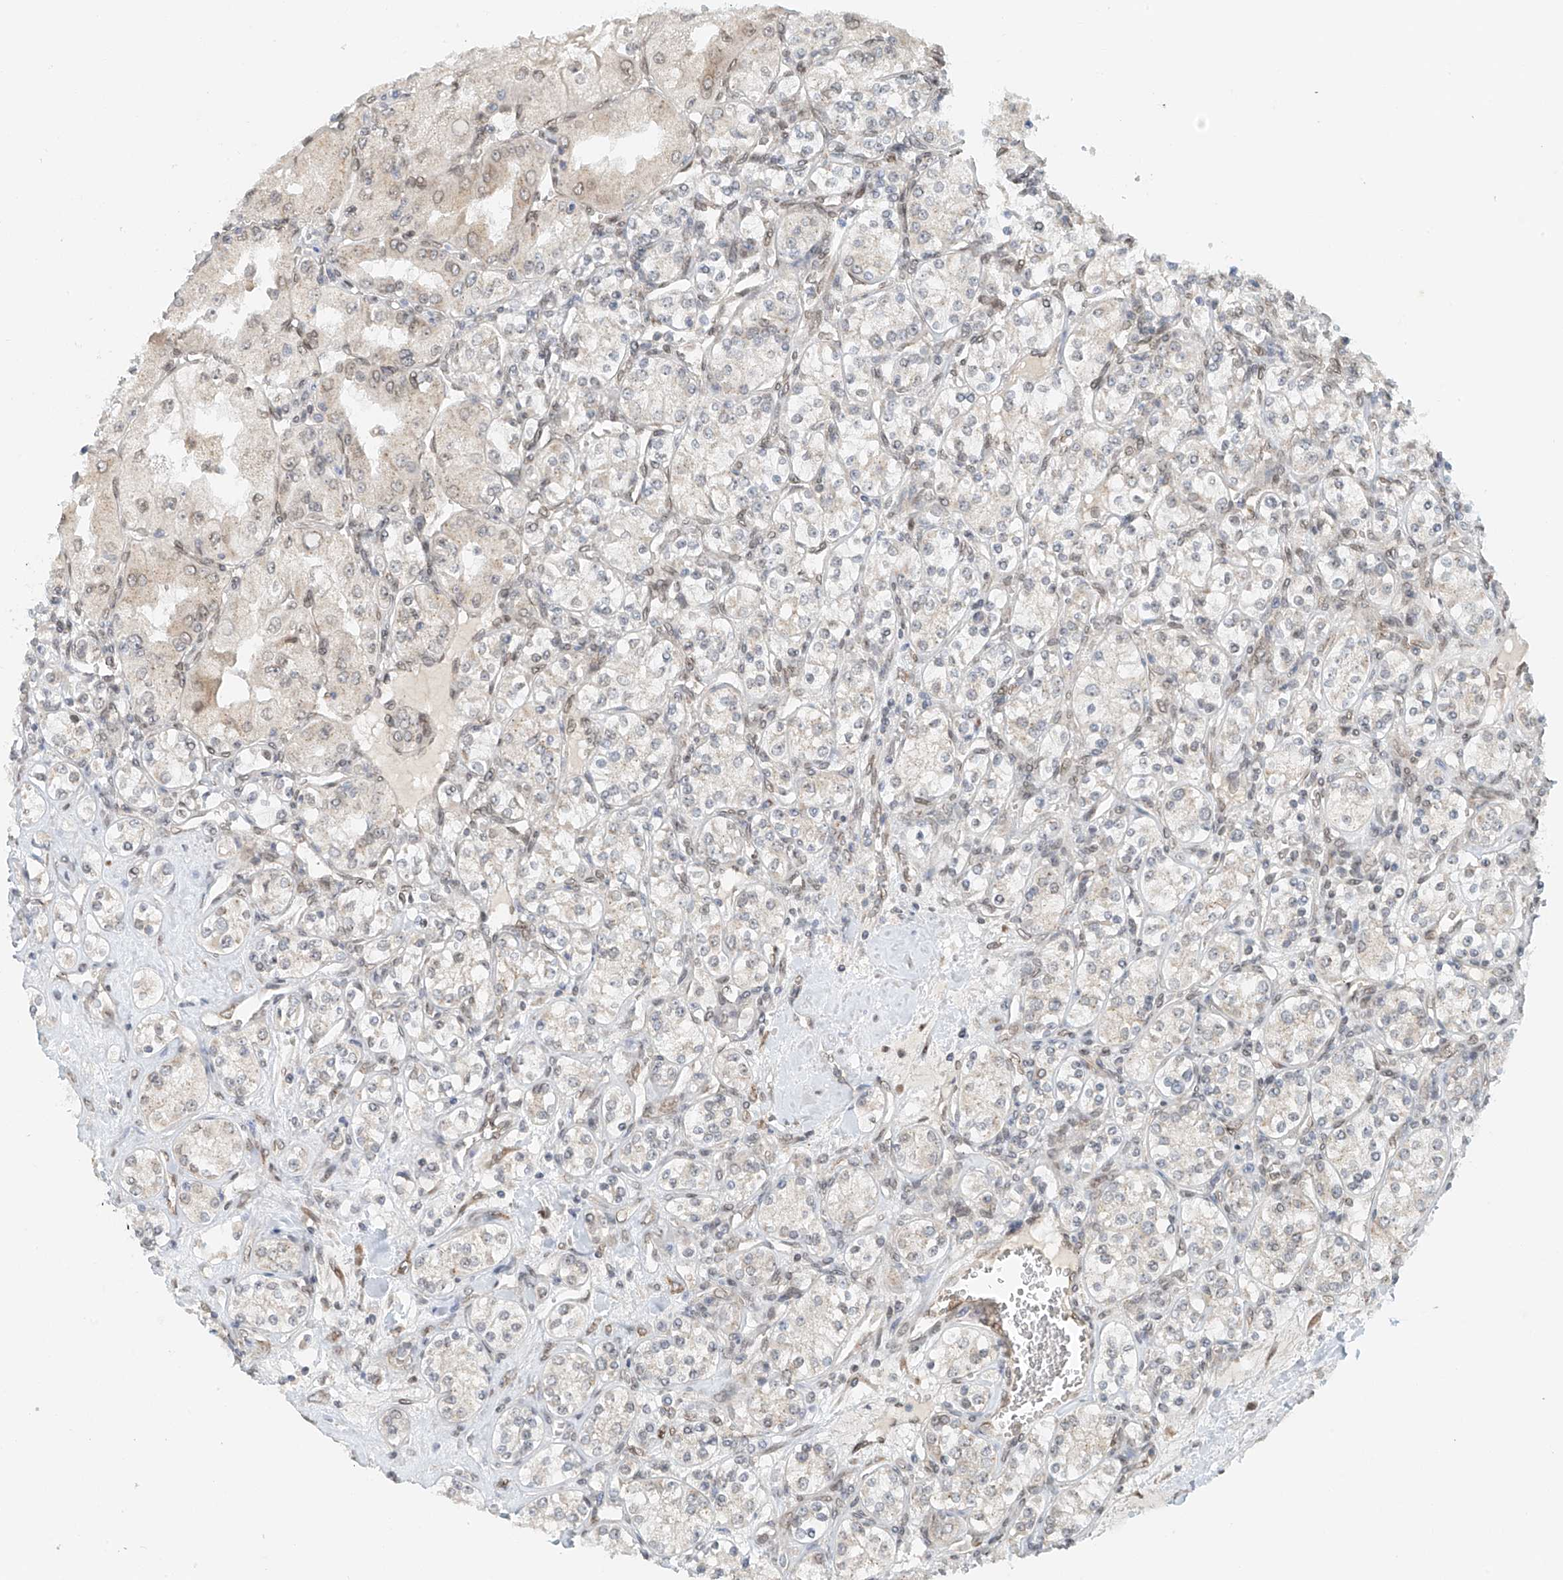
{"staining": {"intensity": "negative", "quantity": "none", "location": "none"}, "tissue": "renal cancer", "cell_type": "Tumor cells", "image_type": "cancer", "snomed": [{"axis": "morphology", "description": "Adenocarcinoma, NOS"}, {"axis": "topography", "description": "Kidney"}], "caption": "Immunohistochemical staining of human renal adenocarcinoma displays no significant staining in tumor cells.", "gene": "STARD9", "patient": {"sex": "male", "age": 77}}